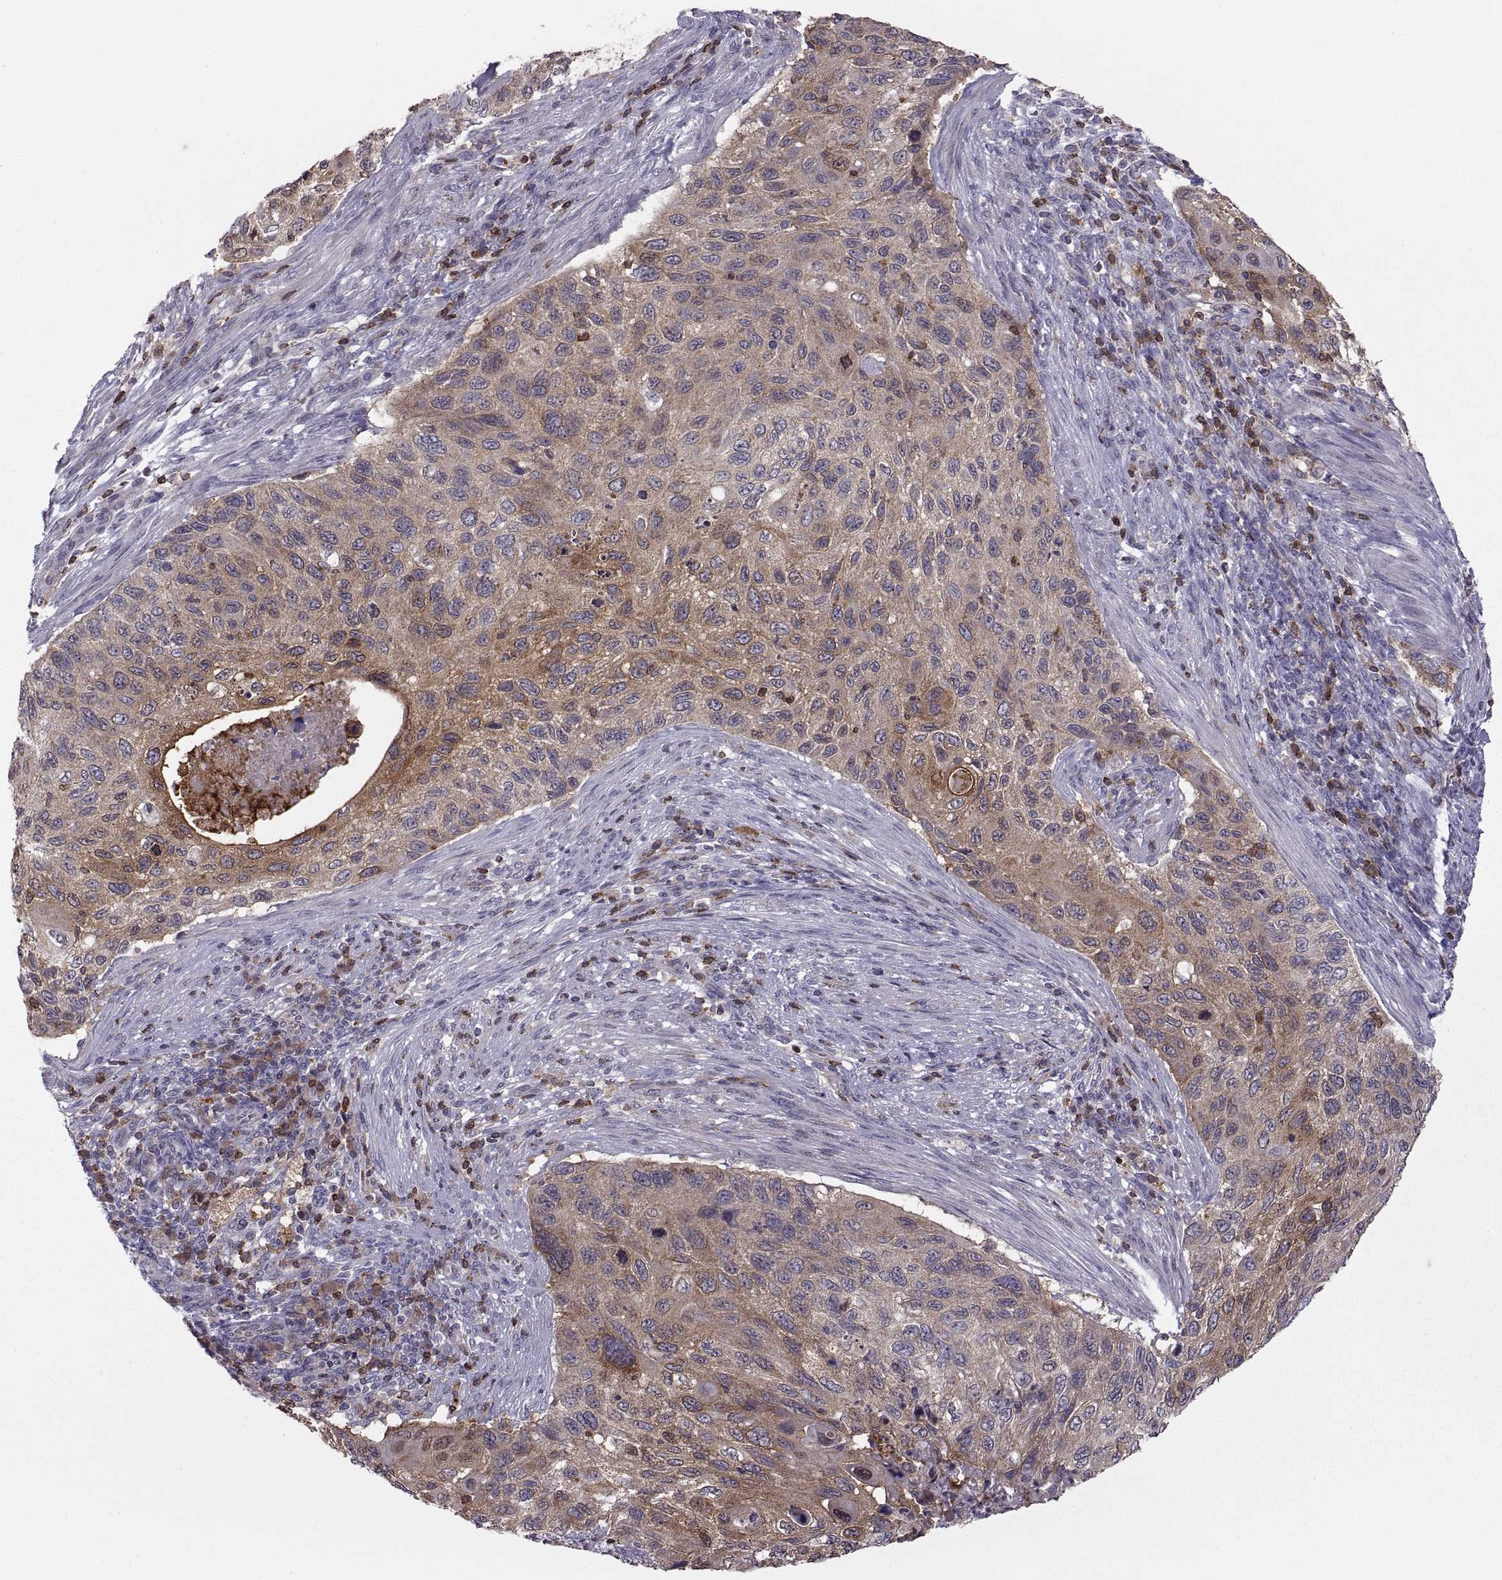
{"staining": {"intensity": "moderate", "quantity": "<25%", "location": "cytoplasmic/membranous"}, "tissue": "cervical cancer", "cell_type": "Tumor cells", "image_type": "cancer", "snomed": [{"axis": "morphology", "description": "Squamous cell carcinoma, NOS"}, {"axis": "topography", "description": "Cervix"}], "caption": "Immunohistochemistry (IHC) photomicrograph of cervical cancer stained for a protein (brown), which shows low levels of moderate cytoplasmic/membranous staining in approximately <25% of tumor cells.", "gene": "EZR", "patient": {"sex": "female", "age": 70}}